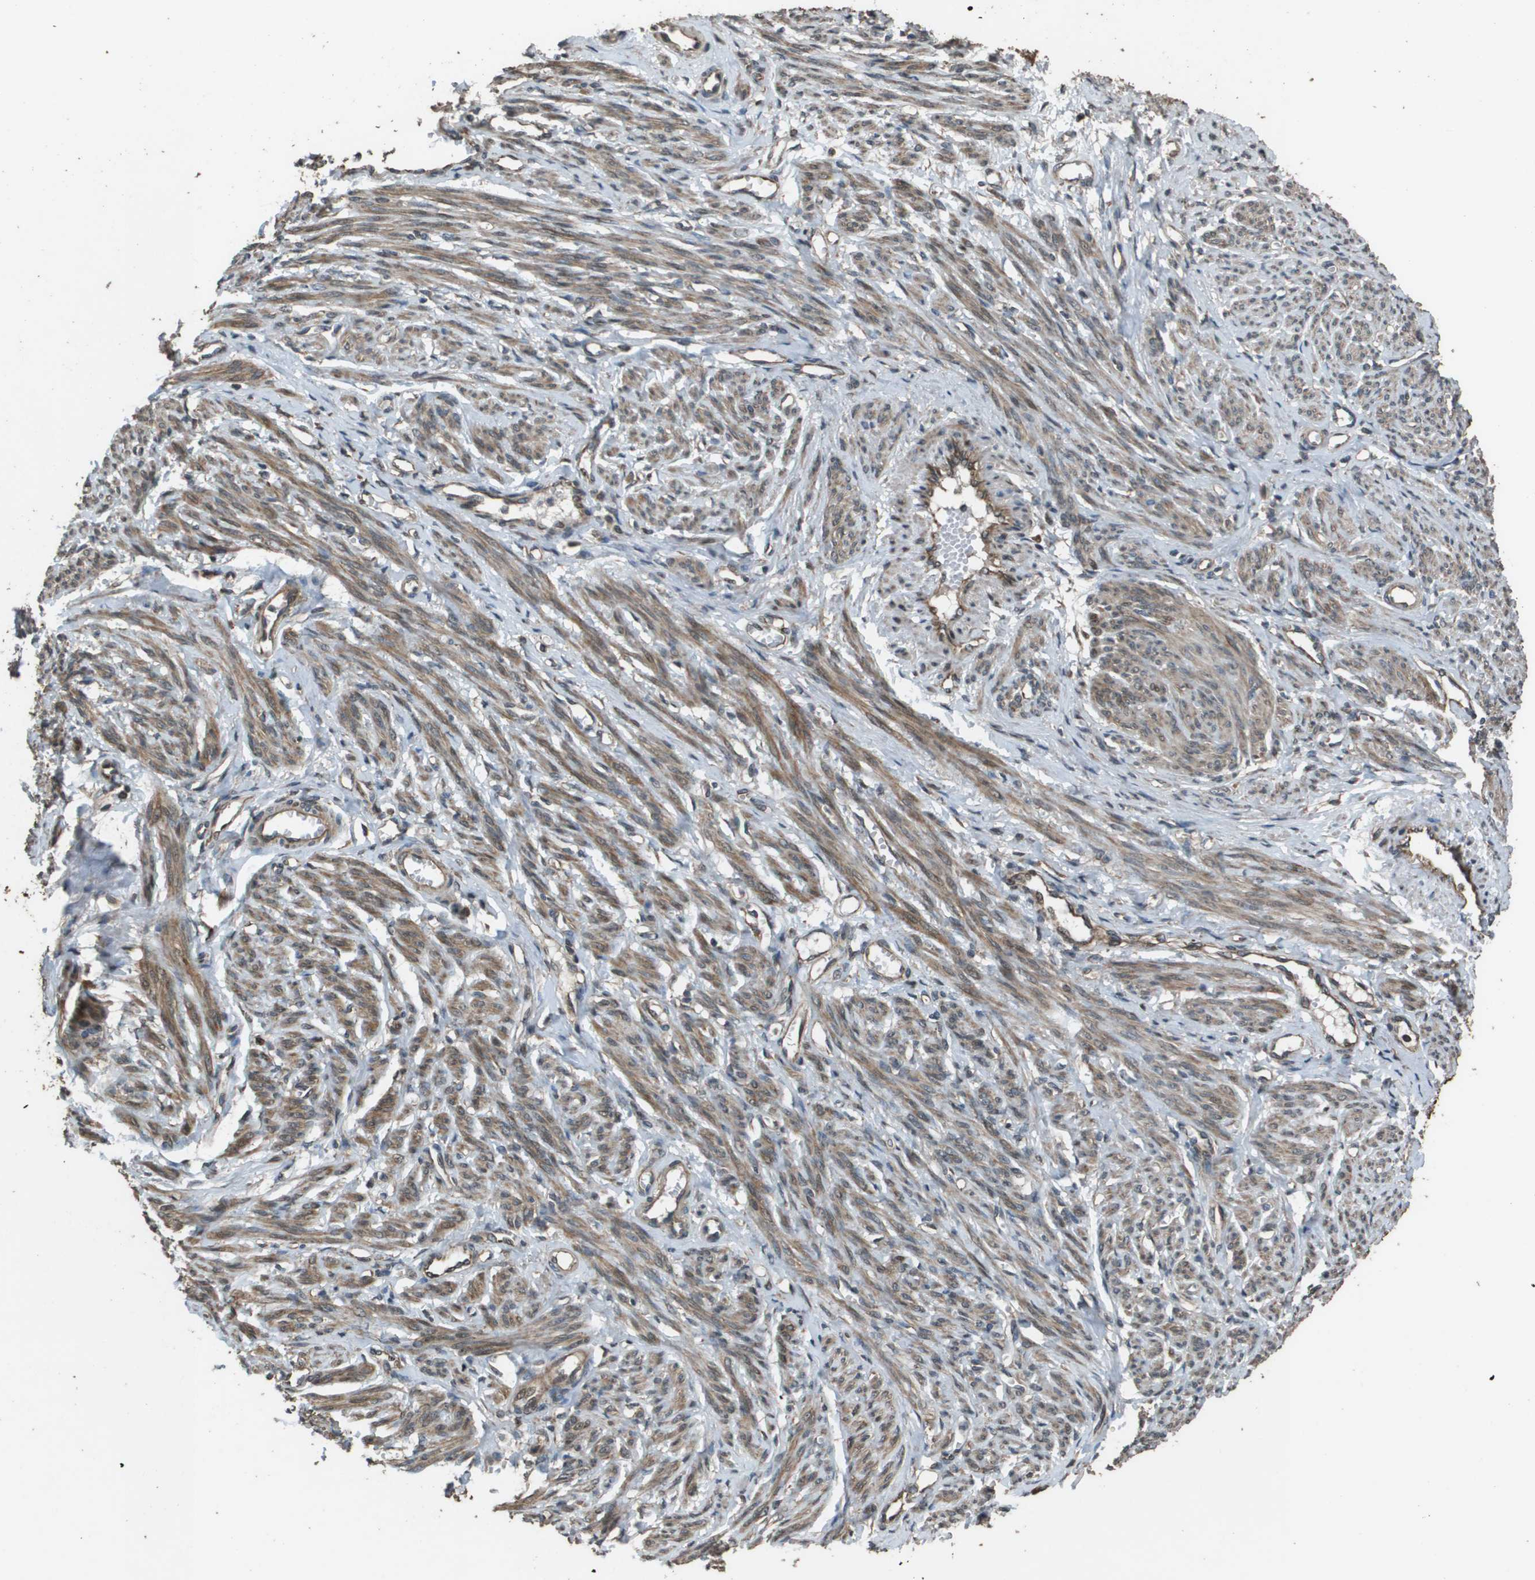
{"staining": {"intensity": "moderate", "quantity": ">75%", "location": "cytoplasmic/membranous"}, "tissue": "smooth muscle", "cell_type": "Smooth muscle cells", "image_type": "normal", "snomed": [{"axis": "morphology", "description": "Normal tissue, NOS"}, {"axis": "topography", "description": "Smooth muscle"}], "caption": "Smooth muscle cells show medium levels of moderate cytoplasmic/membranous expression in about >75% of cells in benign smooth muscle. (IHC, brightfield microscopy, high magnification).", "gene": "FIG4", "patient": {"sex": "female", "age": 65}}